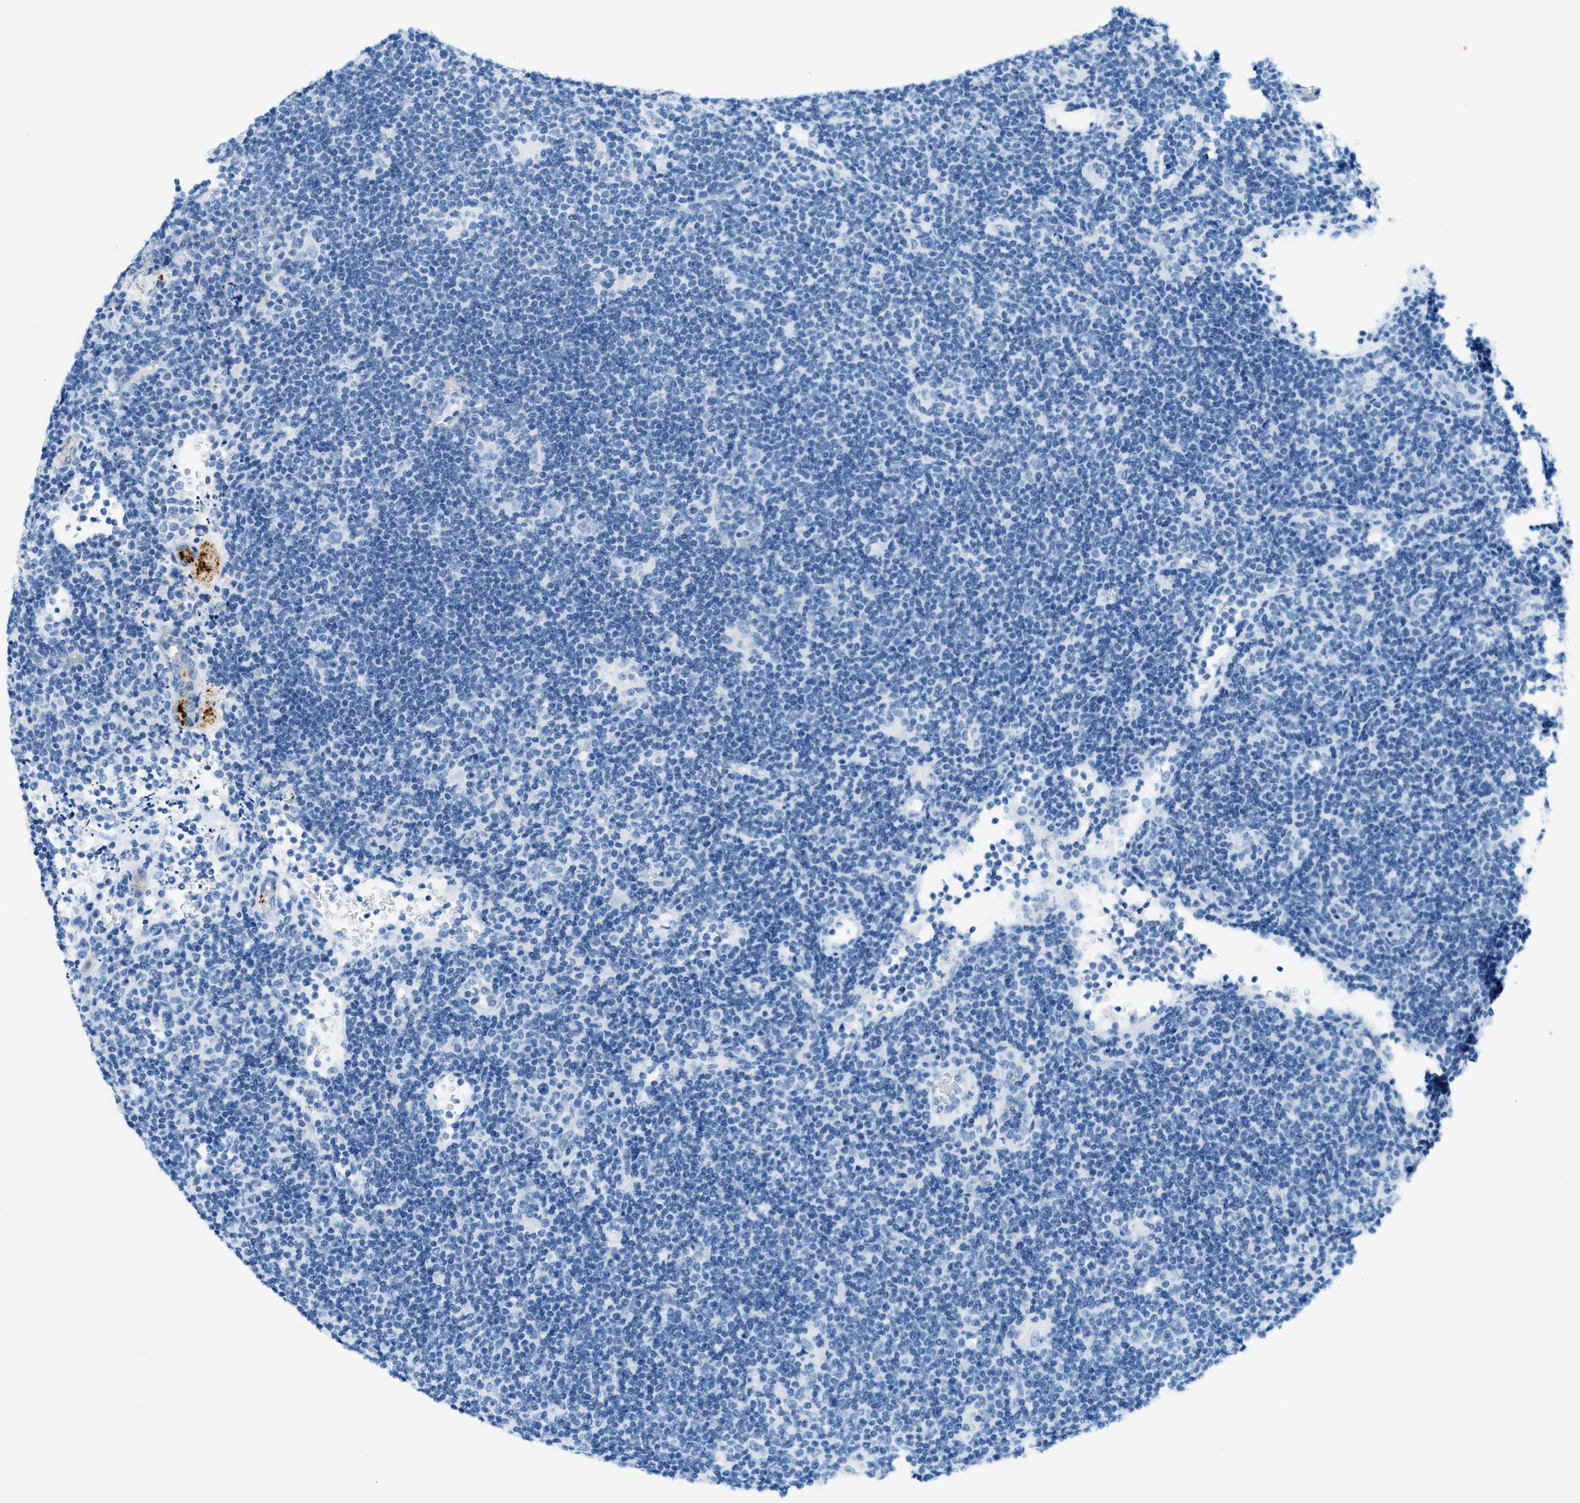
{"staining": {"intensity": "negative", "quantity": "none", "location": "none"}, "tissue": "lymphoma", "cell_type": "Tumor cells", "image_type": "cancer", "snomed": [{"axis": "morphology", "description": "Hodgkin's disease, NOS"}, {"axis": "topography", "description": "Lymph node"}], "caption": "Hodgkin's disease was stained to show a protein in brown. There is no significant staining in tumor cells.", "gene": "PPBP", "patient": {"sex": "female", "age": 57}}